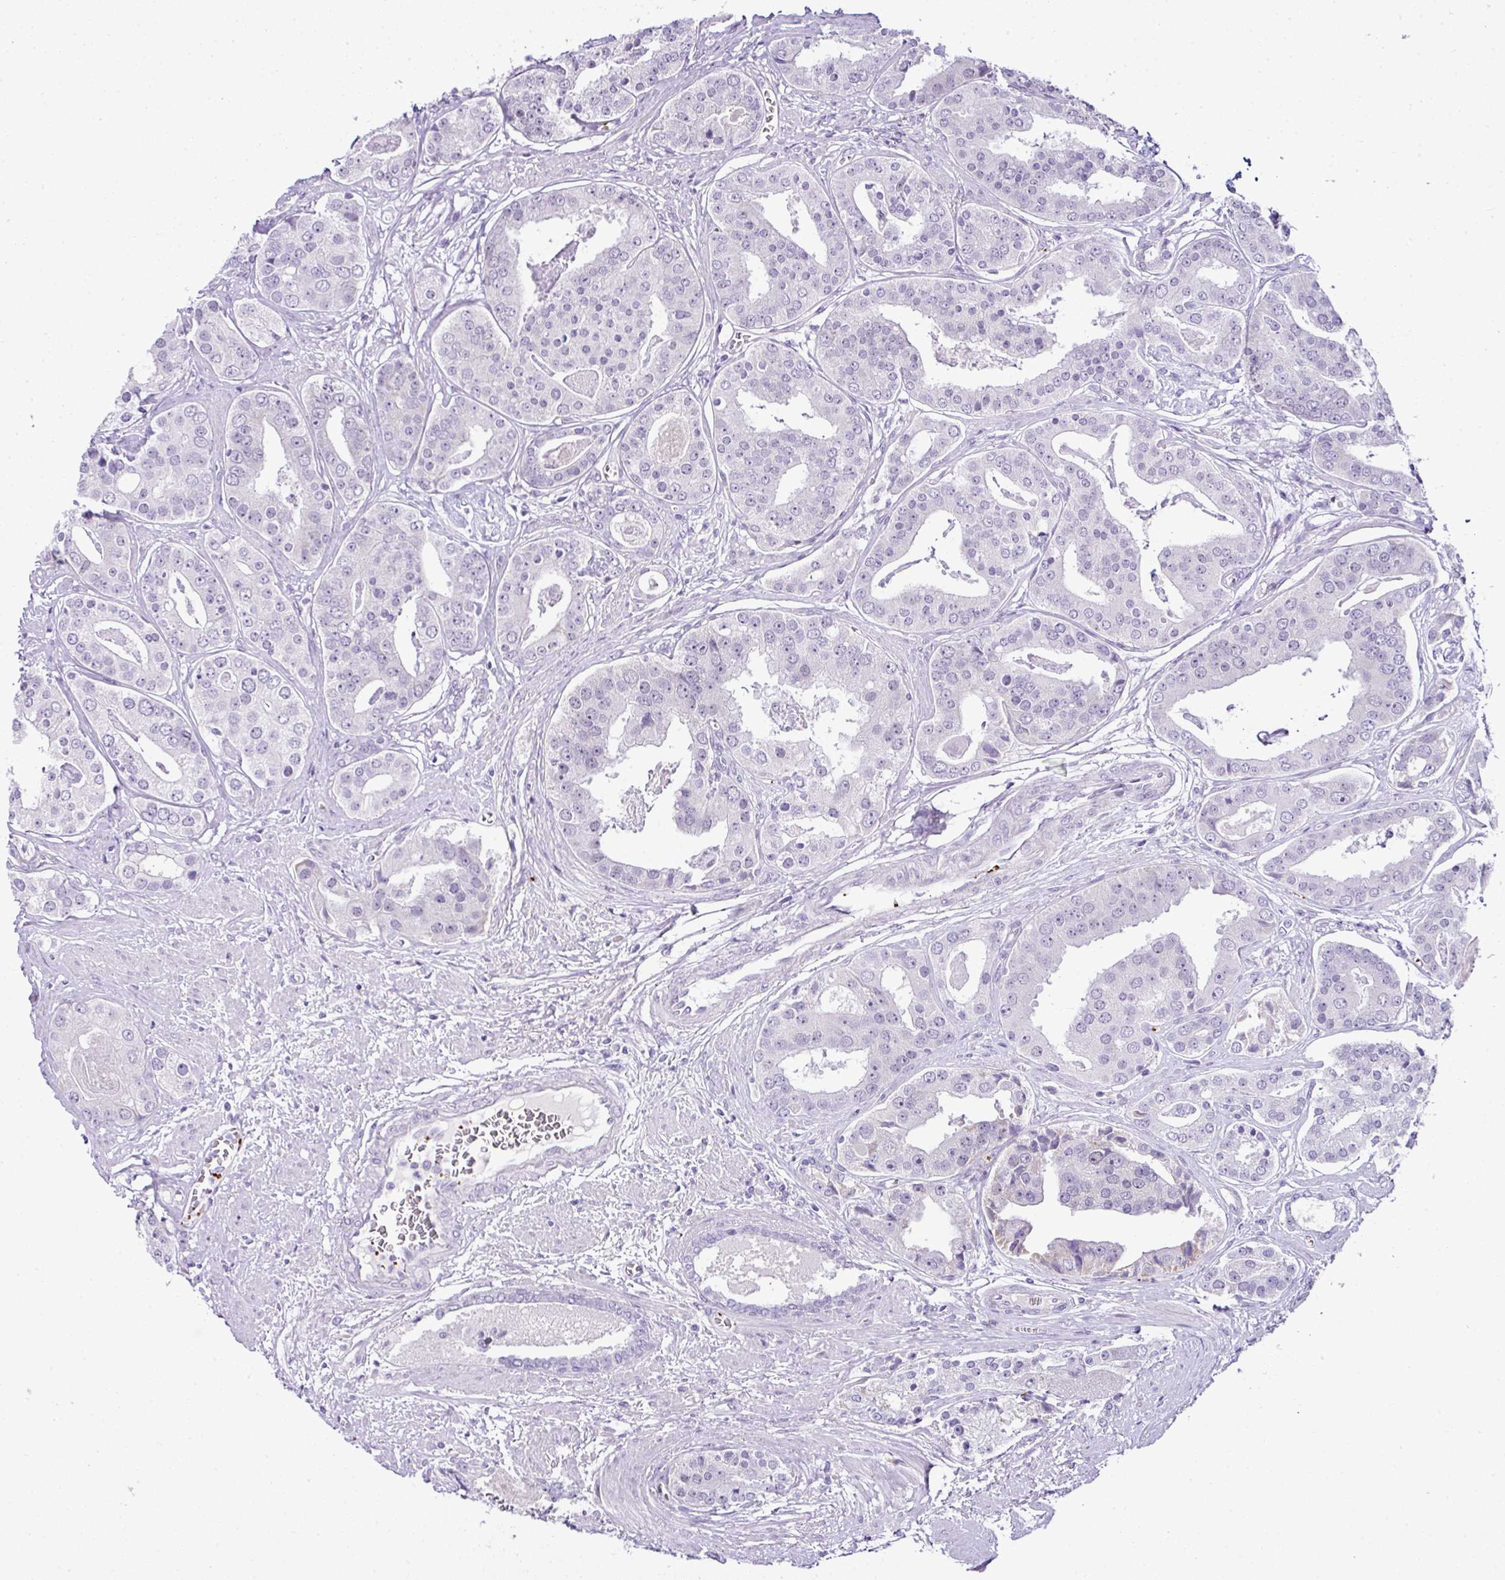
{"staining": {"intensity": "negative", "quantity": "none", "location": "none"}, "tissue": "prostate cancer", "cell_type": "Tumor cells", "image_type": "cancer", "snomed": [{"axis": "morphology", "description": "Adenocarcinoma, High grade"}, {"axis": "topography", "description": "Prostate"}], "caption": "IHC of prostate adenocarcinoma (high-grade) reveals no staining in tumor cells.", "gene": "CMTM5", "patient": {"sex": "male", "age": 71}}